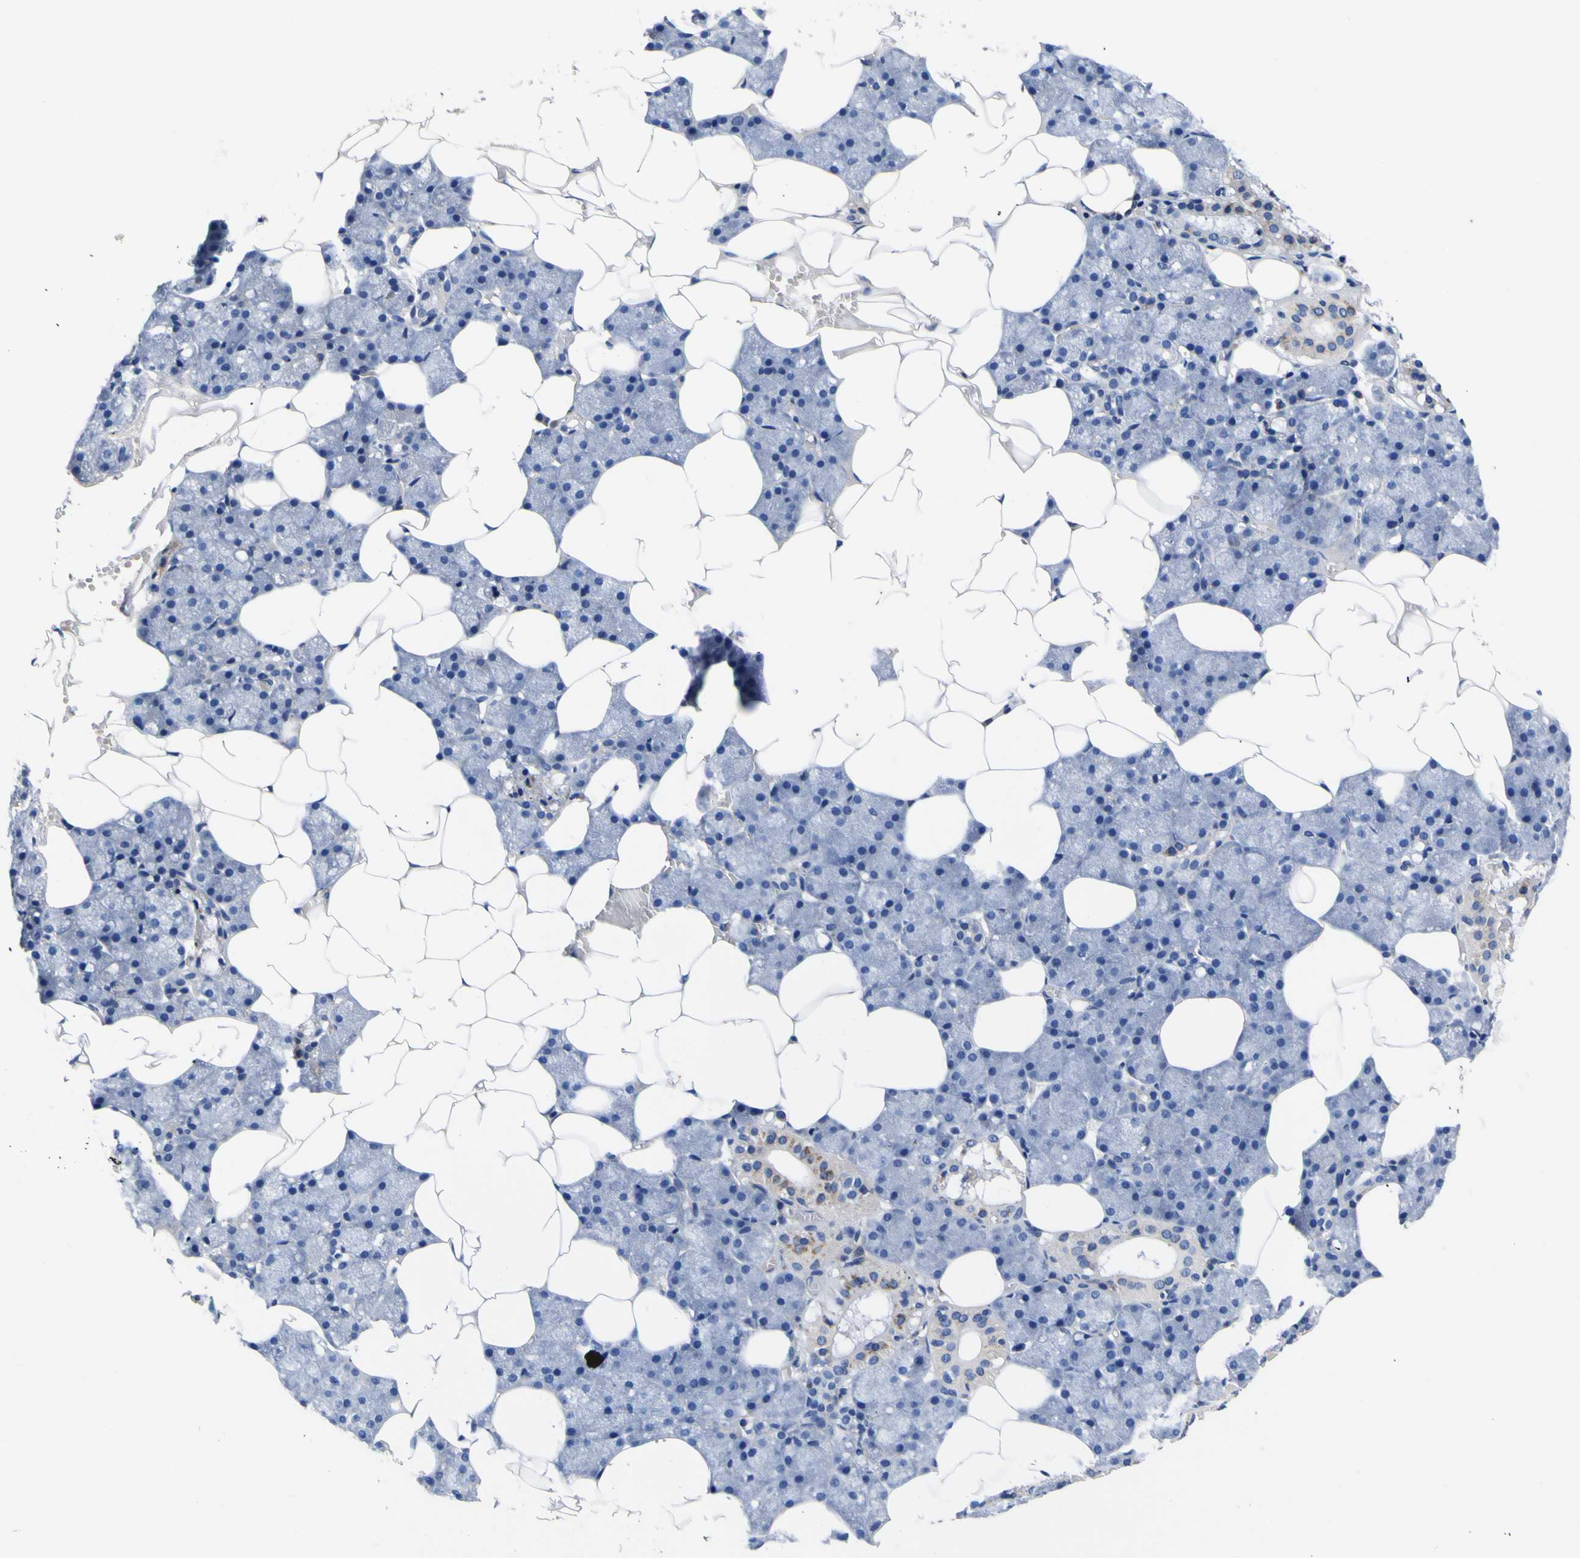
{"staining": {"intensity": "negative", "quantity": "none", "location": "none"}, "tissue": "salivary gland", "cell_type": "Glandular cells", "image_type": "normal", "snomed": [{"axis": "morphology", "description": "Normal tissue, NOS"}, {"axis": "topography", "description": "Salivary gland"}], "caption": "DAB (3,3'-diaminobenzidine) immunohistochemical staining of benign human salivary gland shows no significant positivity in glandular cells.", "gene": "COA1", "patient": {"sex": "female", "age": 43}}